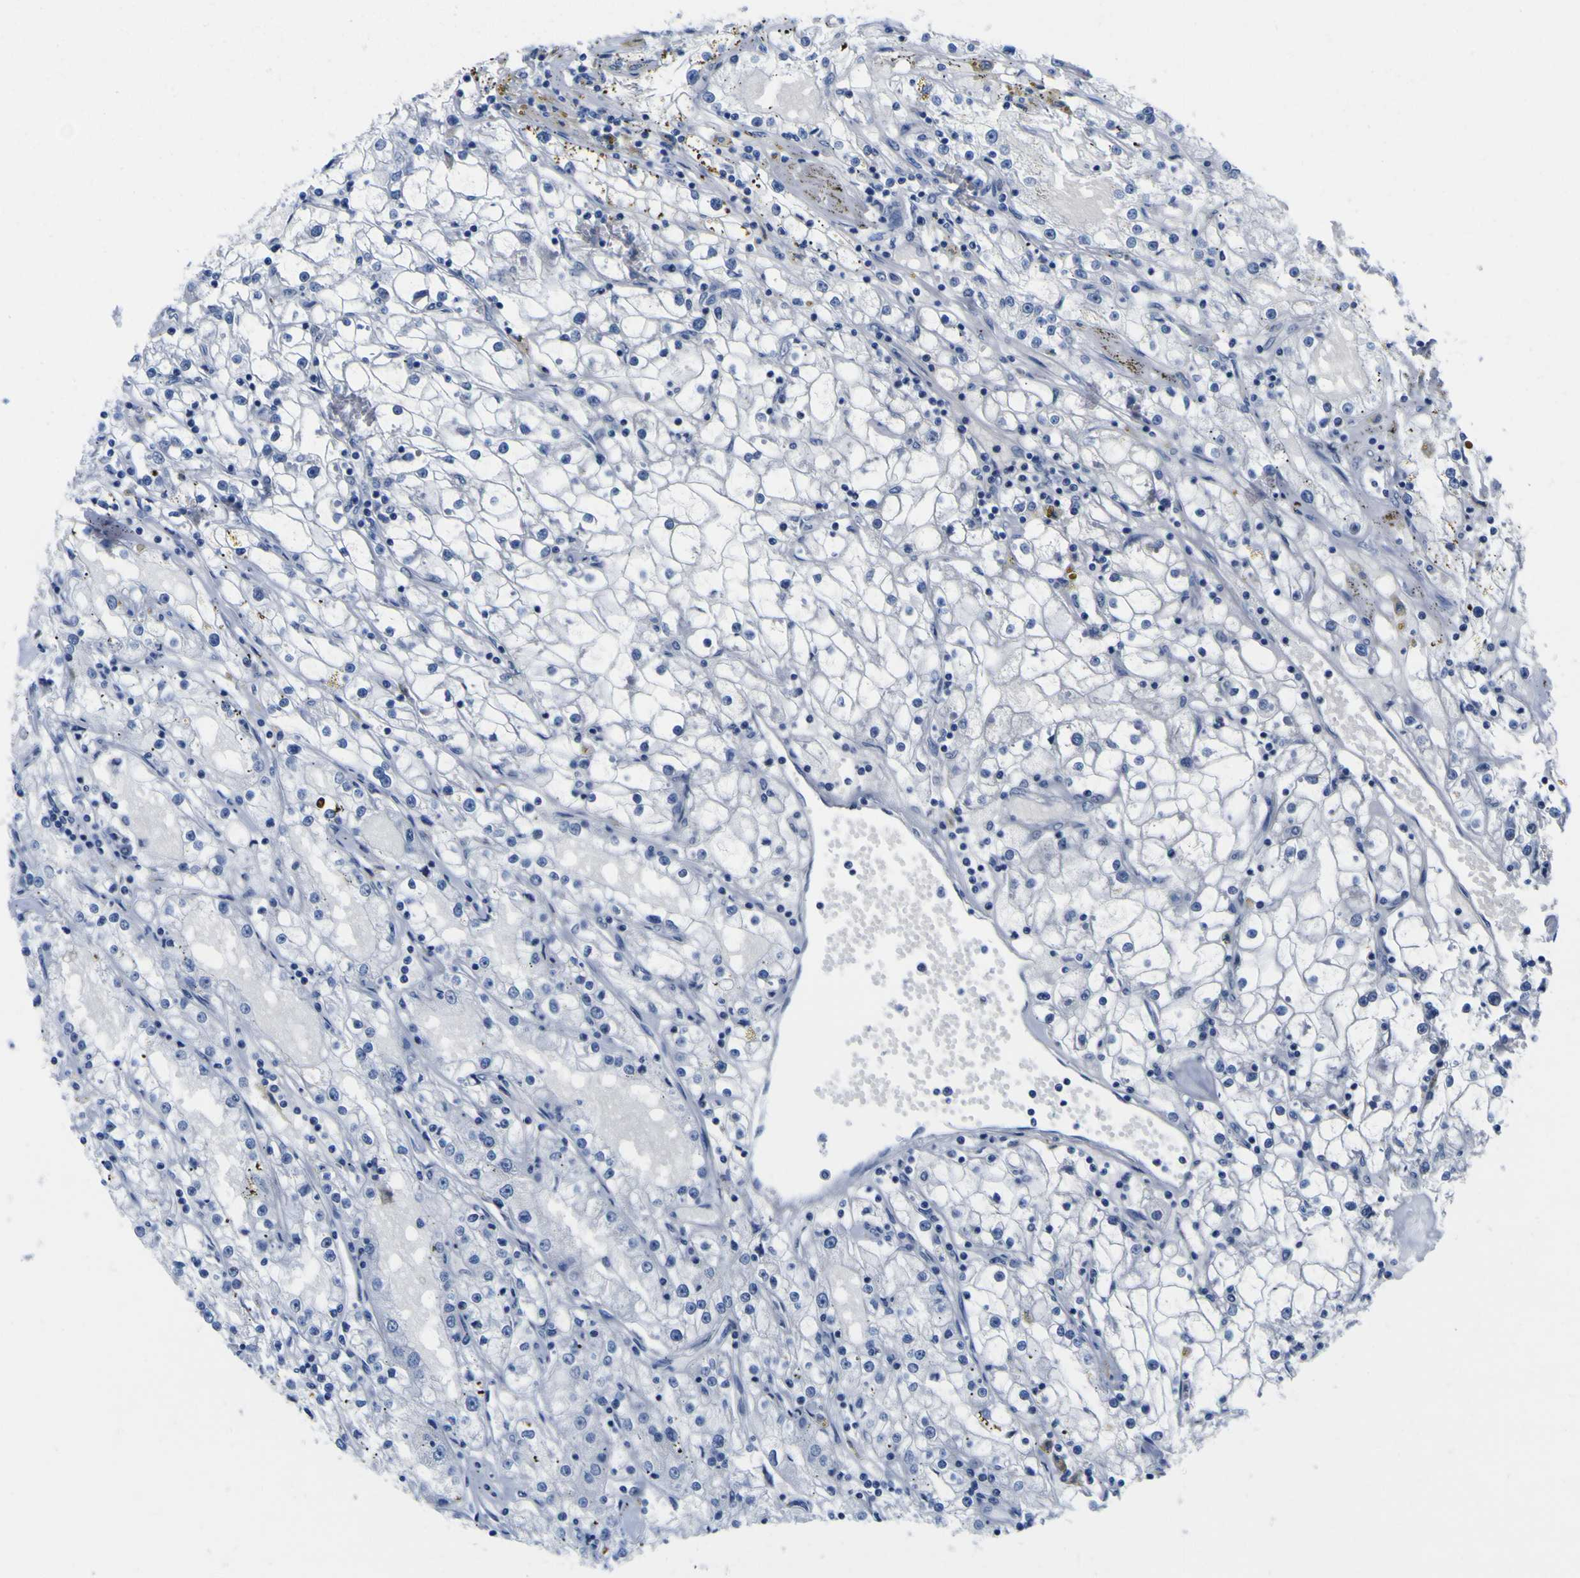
{"staining": {"intensity": "negative", "quantity": "none", "location": "none"}, "tissue": "renal cancer", "cell_type": "Tumor cells", "image_type": "cancer", "snomed": [{"axis": "morphology", "description": "Adenocarcinoma, NOS"}, {"axis": "topography", "description": "Kidney"}], "caption": "A histopathology image of human renal cancer (adenocarcinoma) is negative for staining in tumor cells.", "gene": "MBD3", "patient": {"sex": "male", "age": 56}}